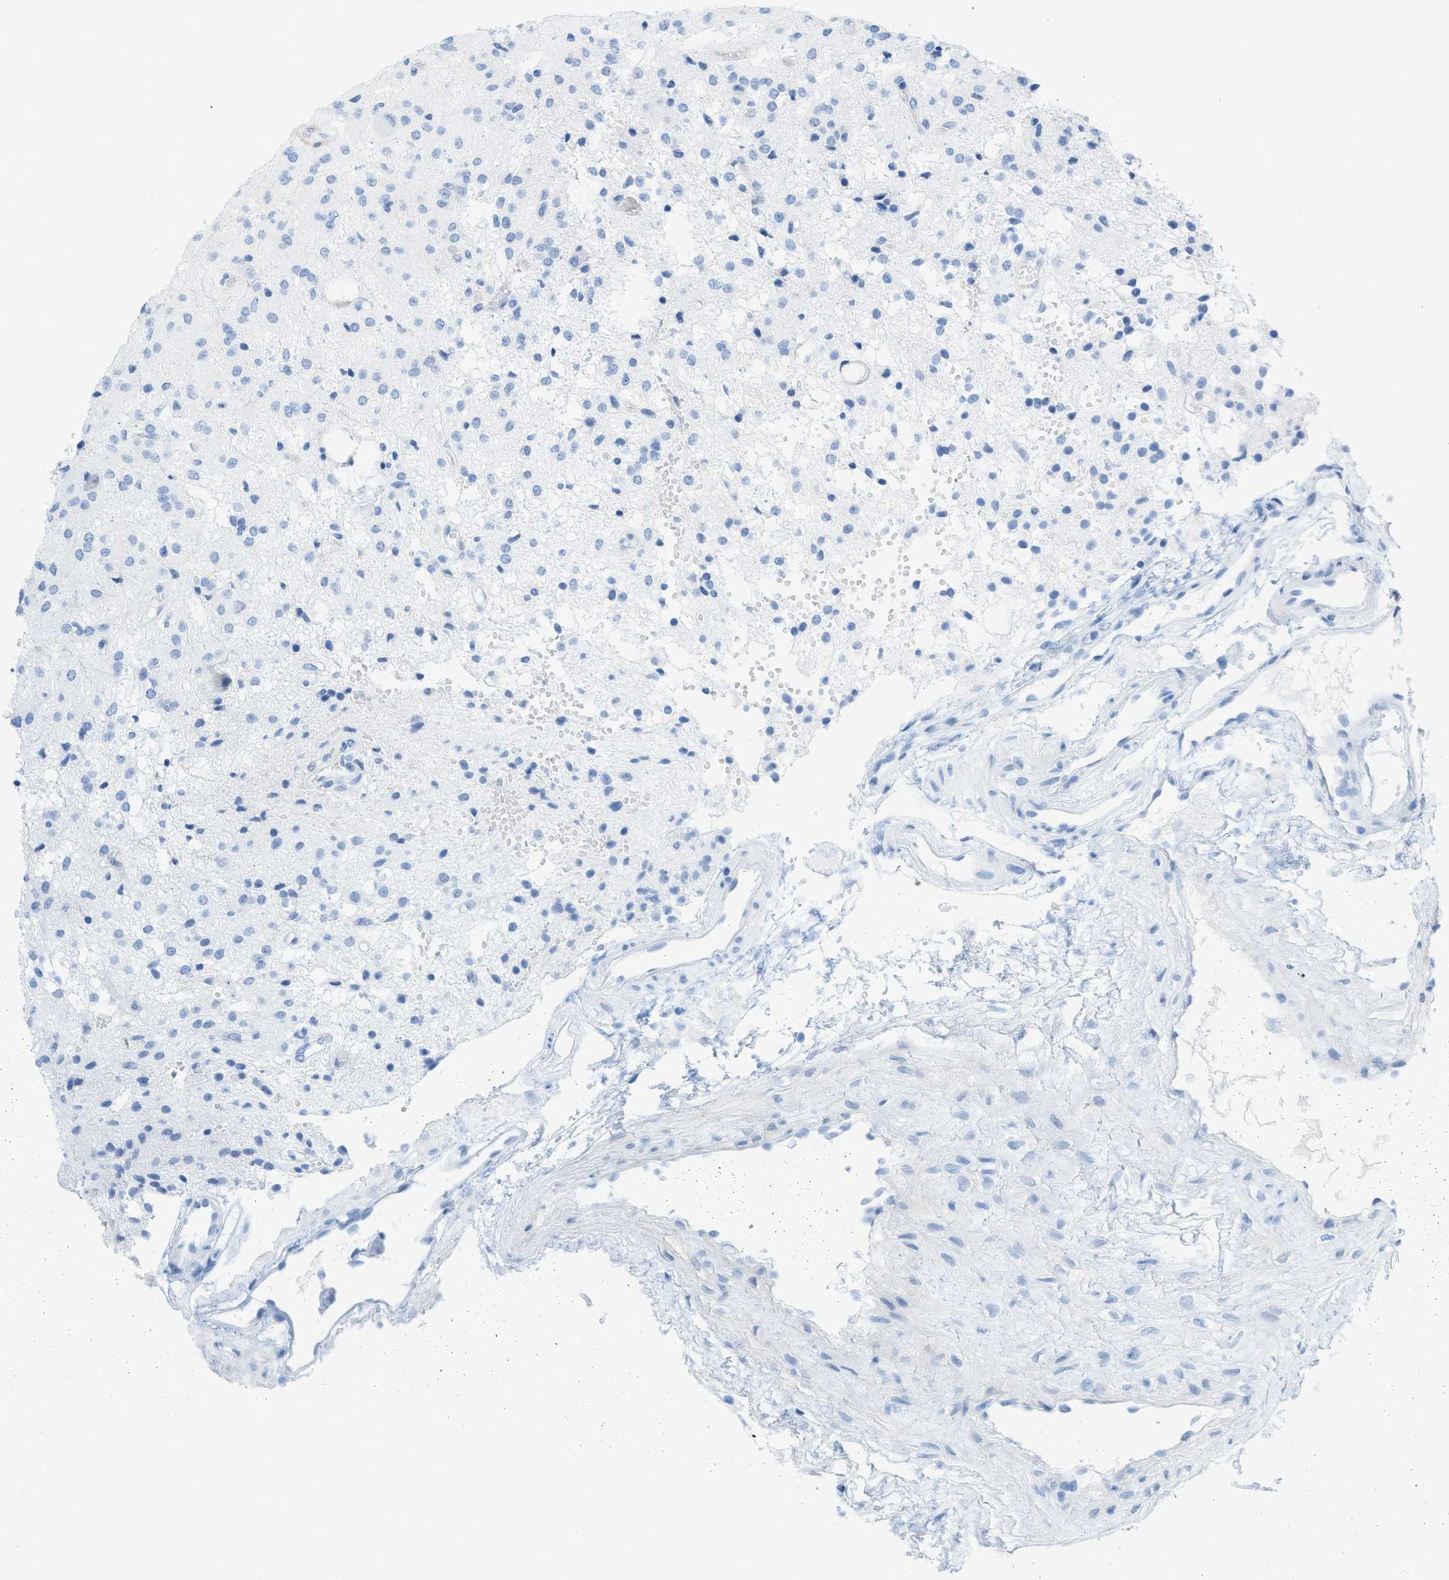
{"staining": {"intensity": "negative", "quantity": "none", "location": "none"}, "tissue": "glioma", "cell_type": "Tumor cells", "image_type": "cancer", "snomed": [{"axis": "morphology", "description": "Glioma, malignant, High grade"}, {"axis": "topography", "description": "Brain"}], "caption": "This histopathology image is of malignant high-grade glioma stained with immunohistochemistry (IHC) to label a protein in brown with the nuclei are counter-stained blue. There is no positivity in tumor cells.", "gene": "ASGR1", "patient": {"sex": "female", "age": 59}}